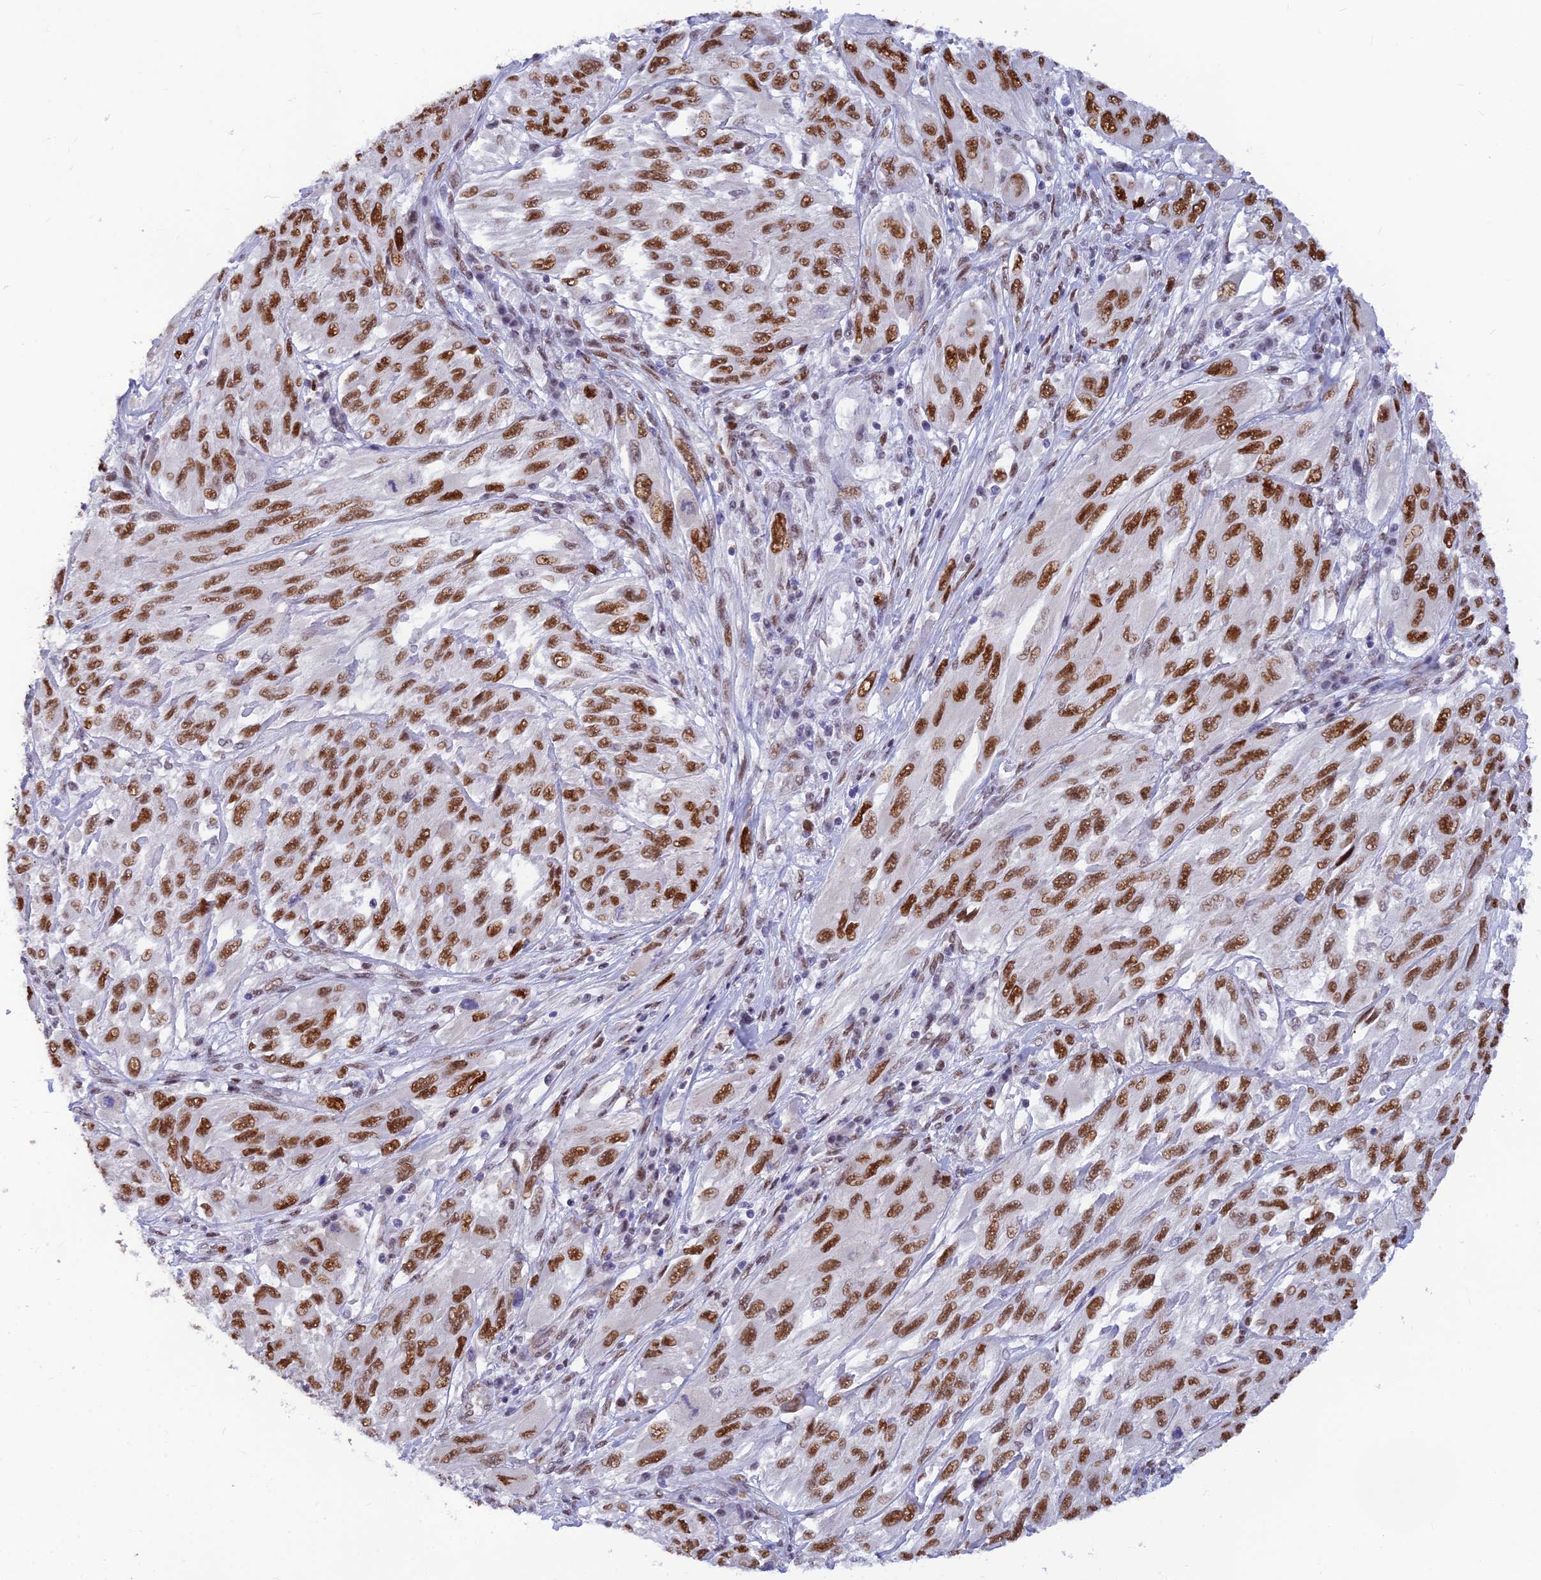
{"staining": {"intensity": "strong", "quantity": ">75%", "location": "nuclear"}, "tissue": "melanoma", "cell_type": "Tumor cells", "image_type": "cancer", "snomed": [{"axis": "morphology", "description": "Malignant melanoma, NOS"}, {"axis": "topography", "description": "Skin"}], "caption": "Strong nuclear protein expression is identified in about >75% of tumor cells in melanoma.", "gene": "CLK4", "patient": {"sex": "female", "age": 91}}